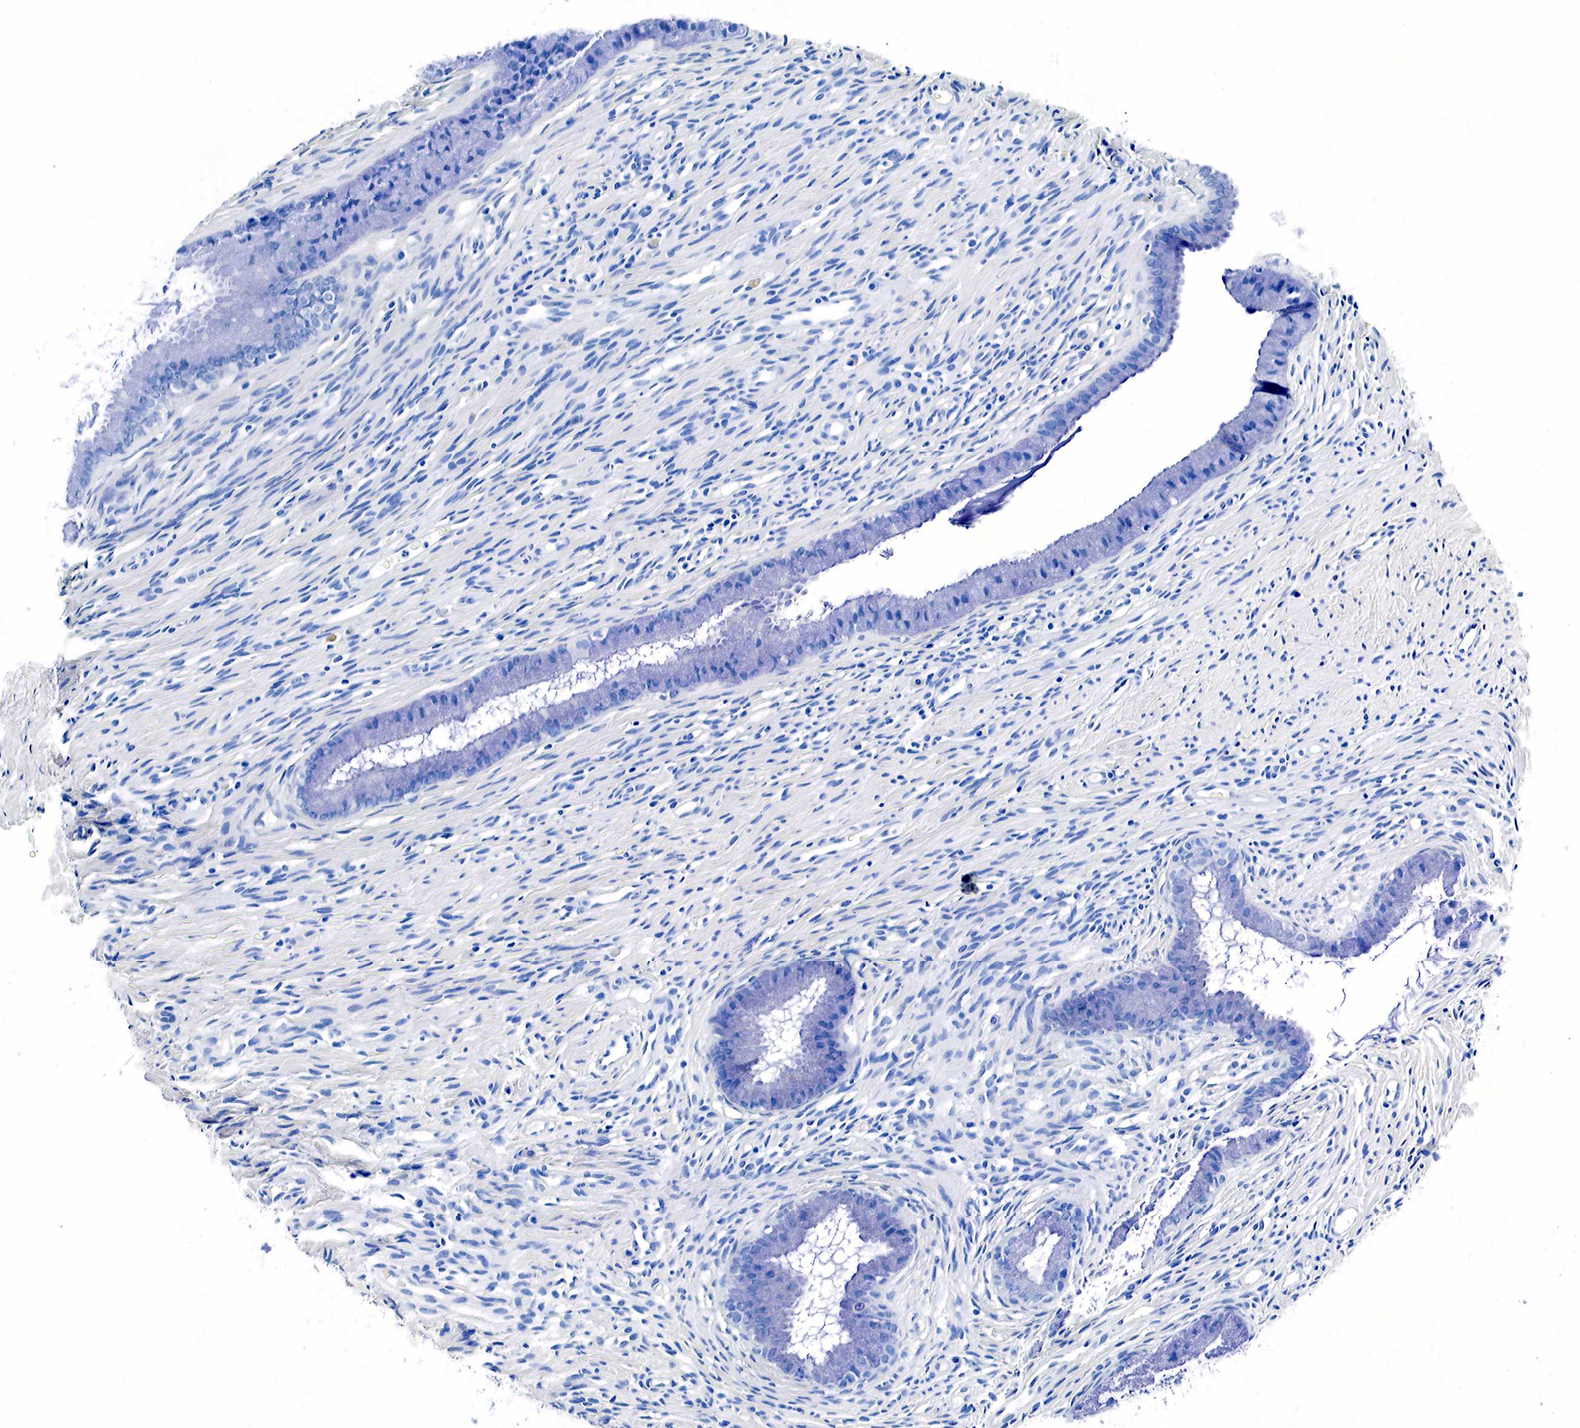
{"staining": {"intensity": "negative", "quantity": "none", "location": "none"}, "tissue": "cervix", "cell_type": "Glandular cells", "image_type": "normal", "snomed": [{"axis": "morphology", "description": "Normal tissue, NOS"}, {"axis": "topography", "description": "Cervix"}], "caption": "This photomicrograph is of normal cervix stained with immunohistochemistry (IHC) to label a protein in brown with the nuclei are counter-stained blue. There is no positivity in glandular cells. The staining is performed using DAB (3,3'-diaminobenzidine) brown chromogen with nuclei counter-stained in using hematoxylin.", "gene": "KLK3", "patient": {"sex": "female", "age": 82}}